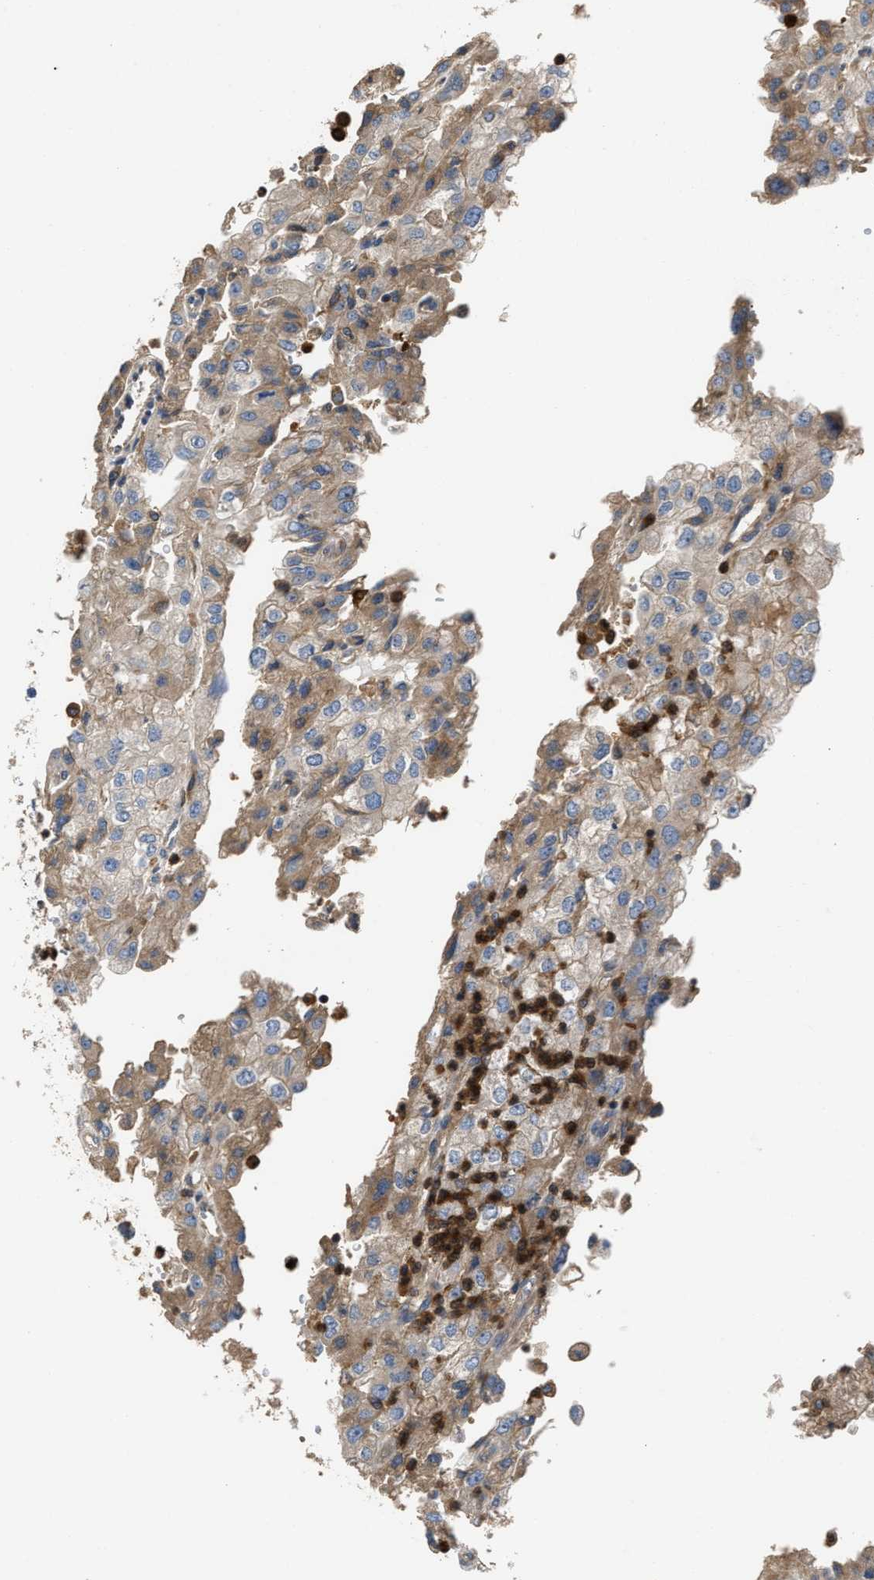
{"staining": {"intensity": "moderate", "quantity": "<25%", "location": "cytoplasmic/membranous"}, "tissue": "renal cancer", "cell_type": "Tumor cells", "image_type": "cancer", "snomed": [{"axis": "morphology", "description": "Adenocarcinoma, NOS"}, {"axis": "topography", "description": "Kidney"}], "caption": "Renal cancer (adenocarcinoma) was stained to show a protein in brown. There is low levels of moderate cytoplasmic/membranous expression in approximately <25% of tumor cells. Using DAB (brown) and hematoxylin (blue) stains, captured at high magnification using brightfield microscopy.", "gene": "OSTF1", "patient": {"sex": "female", "age": 54}}